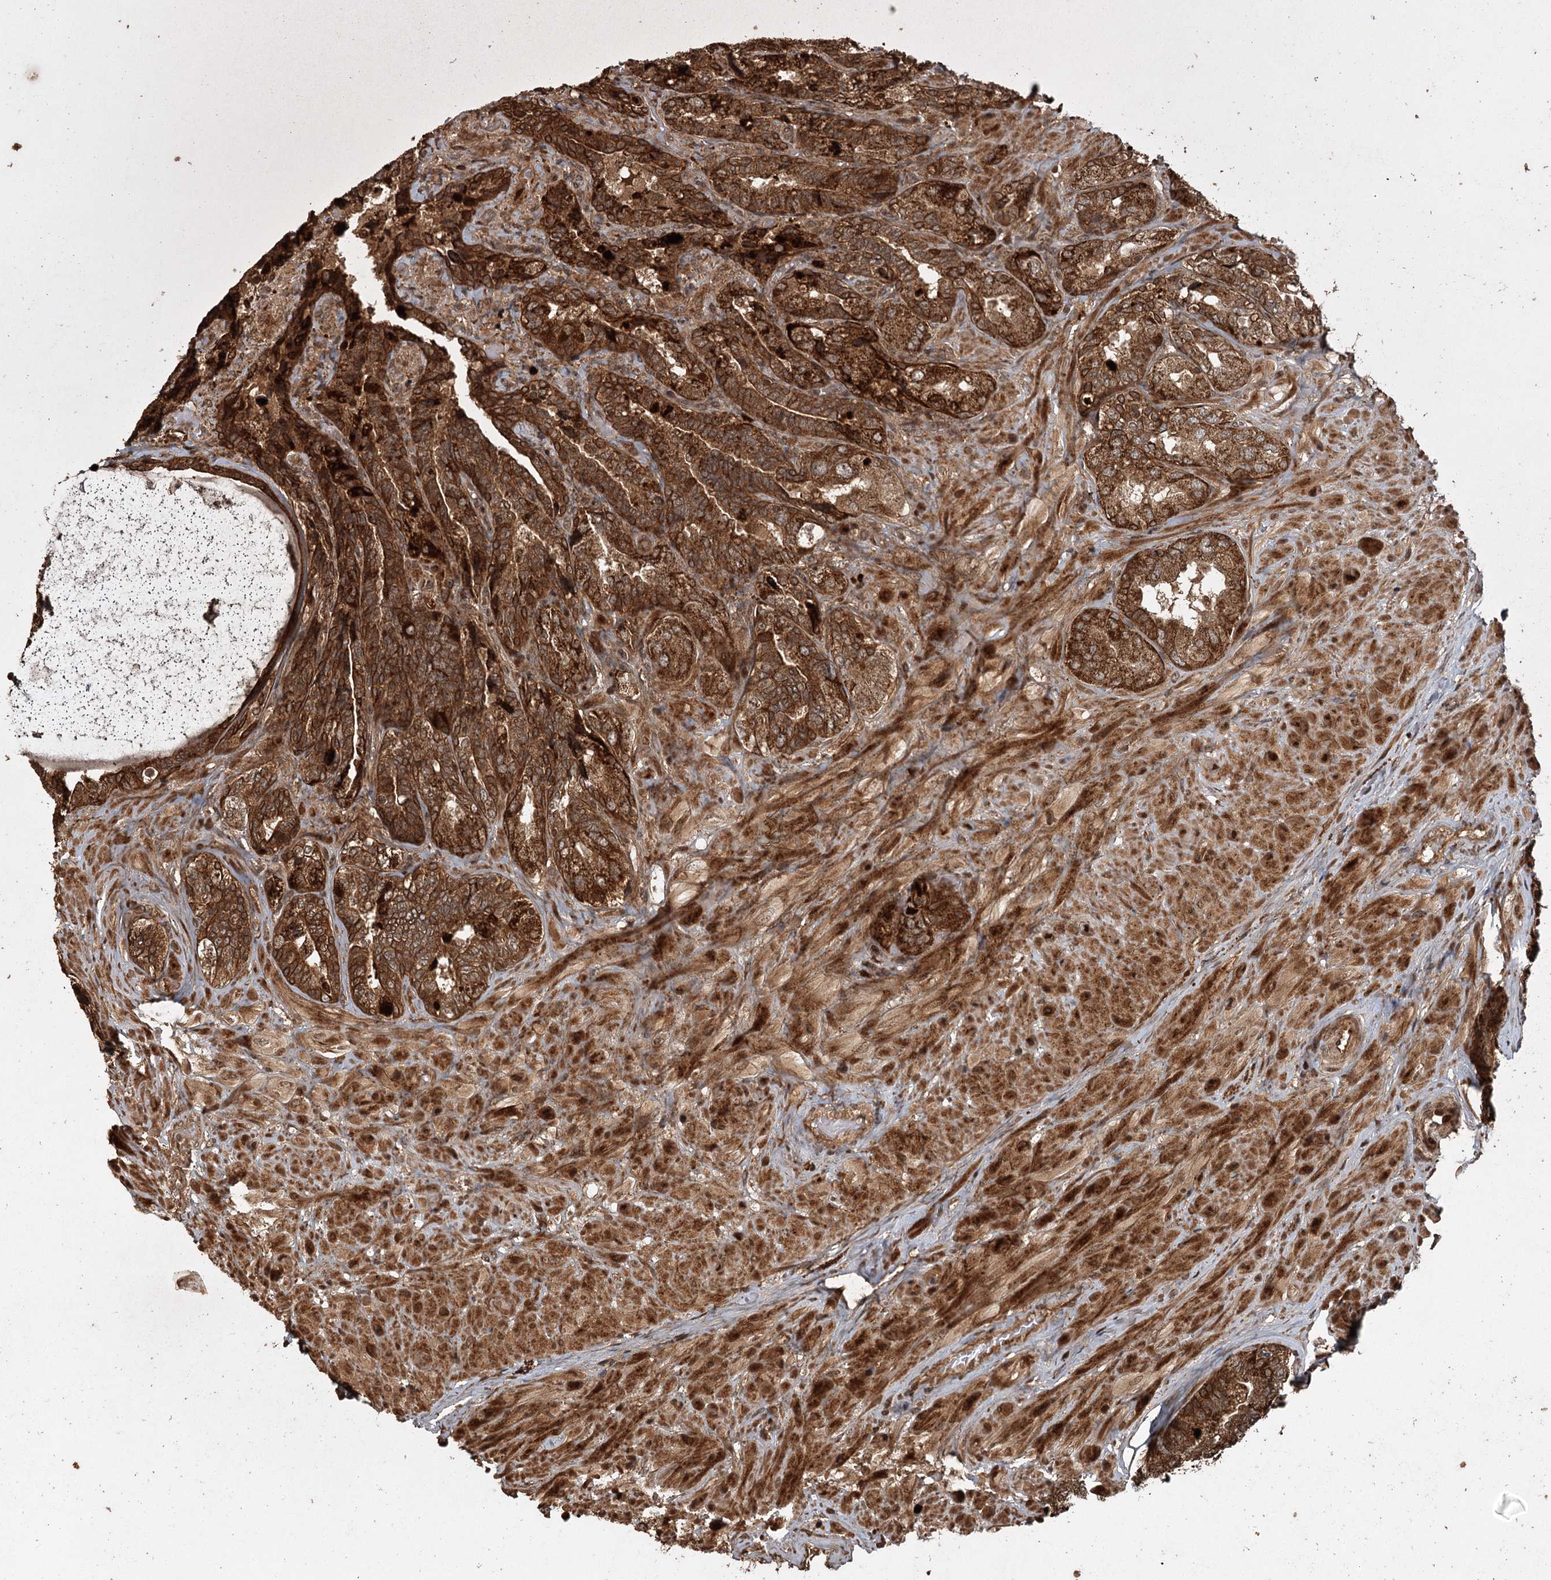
{"staining": {"intensity": "strong", "quantity": ">75%", "location": "cytoplasmic/membranous"}, "tissue": "seminal vesicle", "cell_type": "Glandular cells", "image_type": "normal", "snomed": [{"axis": "morphology", "description": "Normal tissue, NOS"}, {"axis": "topography", "description": "Prostate and seminal vesicle, NOS"}, {"axis": "topography", "description": "Prostate"}, {"axis": "topography", "description": "Seminal veicle"}], "caption": "This is a photomicrograph of immunohistochemistry staining of unremarkable seminal vesicle, which shows strong expression in the cytoplasmic/membranous of glandular cells.", "gene": "RPAP3", "patient": {"sex": "male", "age": 67}}